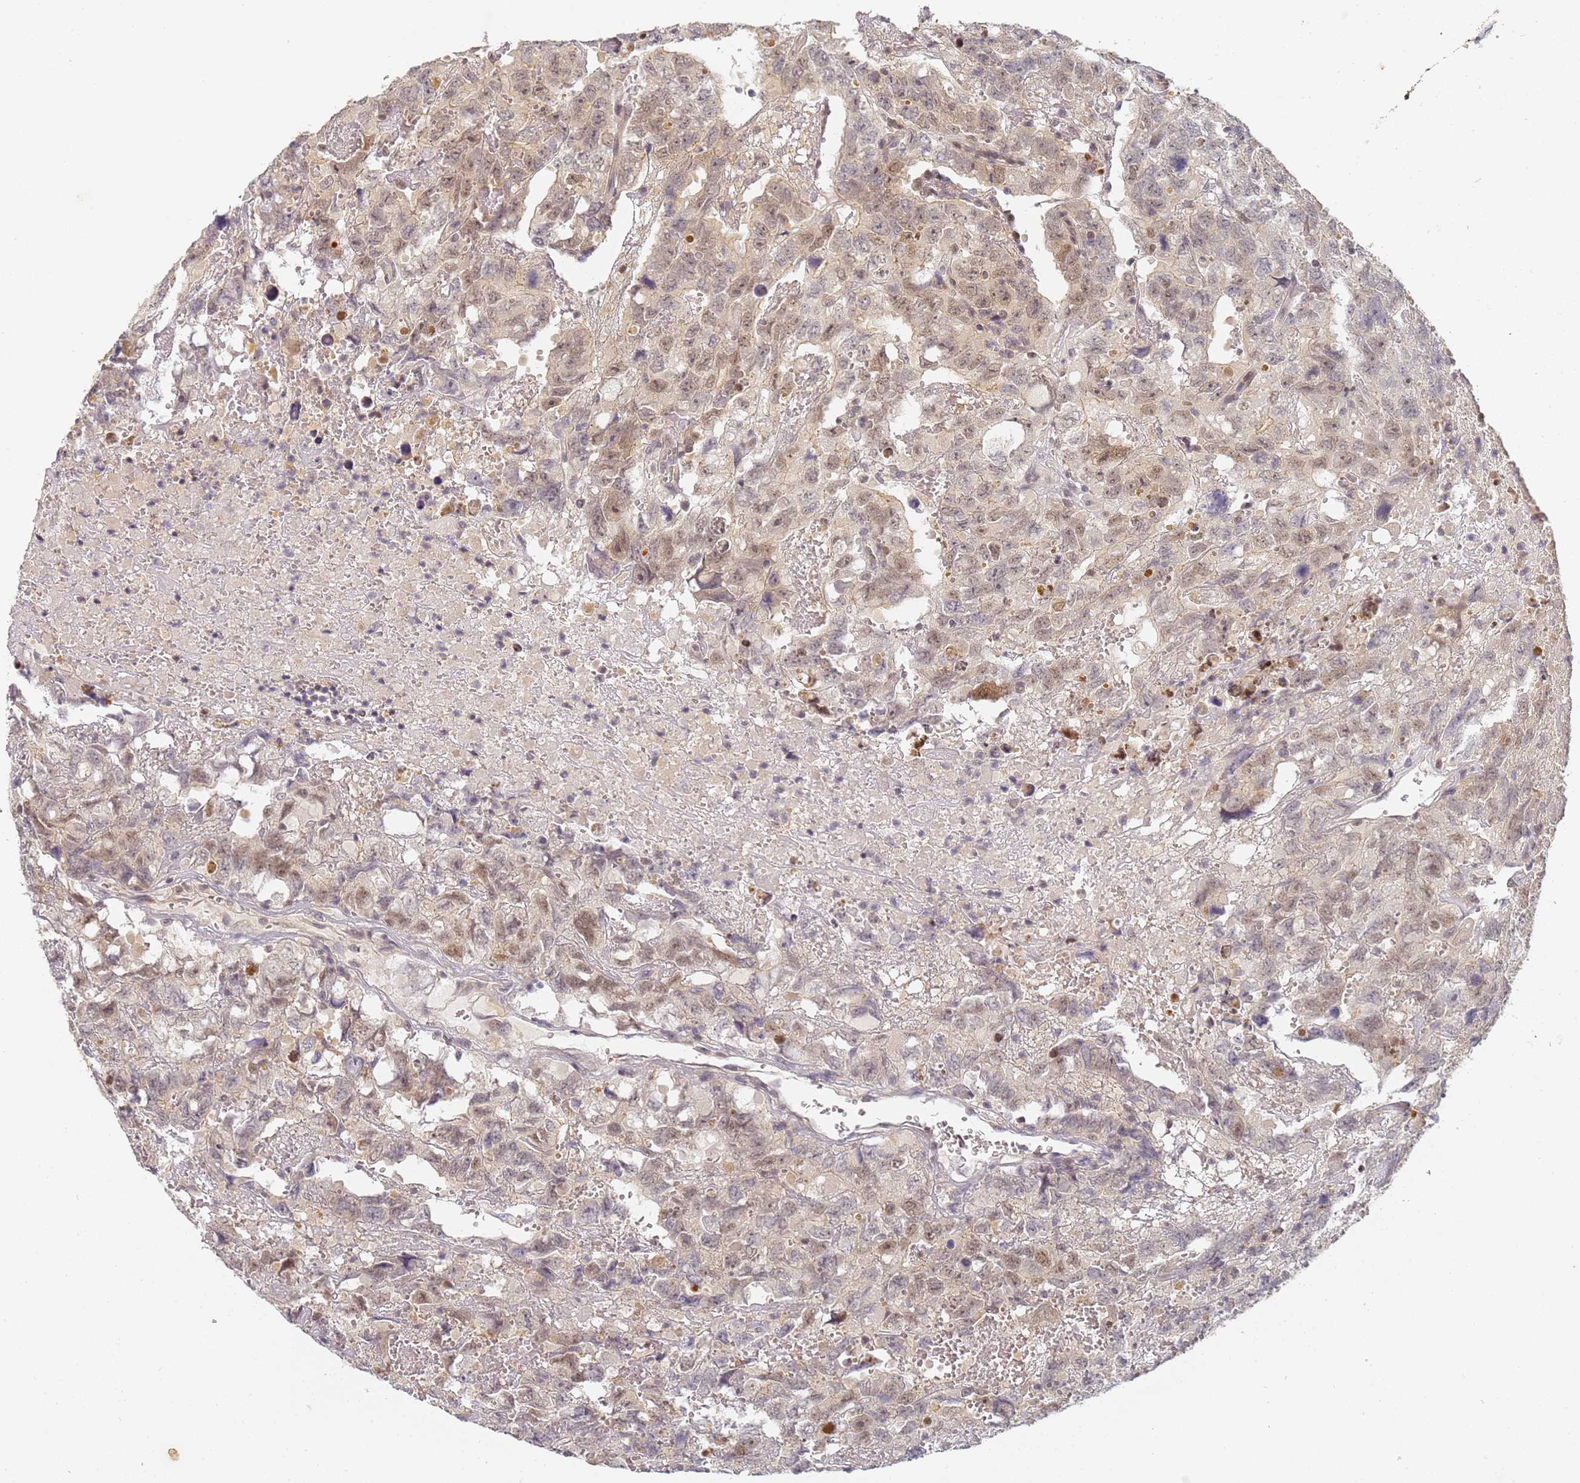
{"staining": {"intensity": "moderate", "quantity": "25%-75%", "location": "nuclear"}, "tissue": "testis cancer", "cell_type": "Tumor cells", "image_type": "cancer", "snomed": [{"axis": "morphology", "description": "Carcinoma, Embryonal, NOS"}, {"axis": "topography", "description": "Testis"}], "caption": "Testis cancer (embryonal carcinoma) stained for a protein exhibits moderate nuclear positivity in tumor cells.", "gene": "HMCES", "patient": {"sex": "male", "age": 45}}